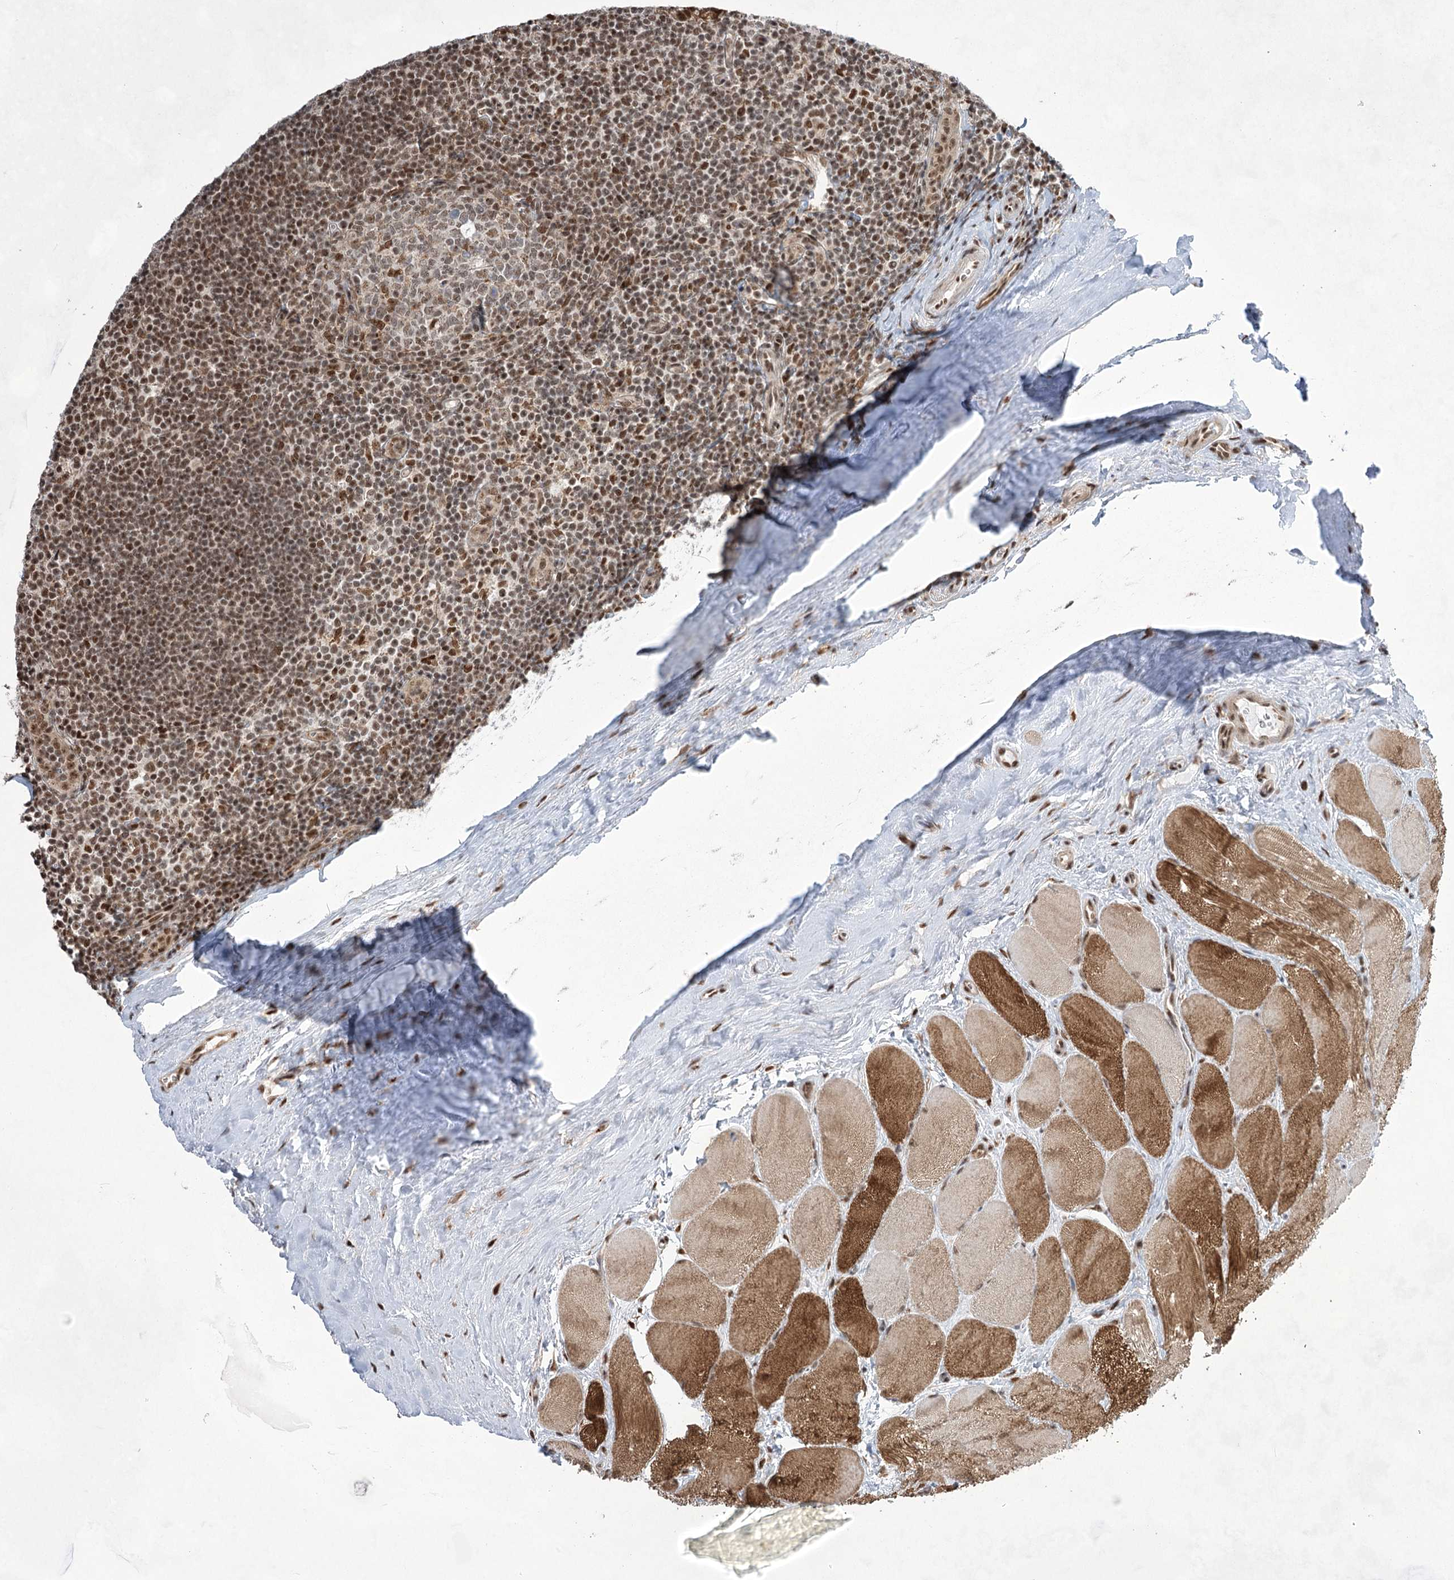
{"staining": {"intensity": "moderate", "quantity": "25%-75%", "location": "nuclear"}, "tissue": "tonsil", "cell_type": "Germinal center cells", "image_type": "normal", "snomed": [{"axis": "morphology", "description": "Normal tissue, NOS"}, {"axis": "topography", "description": "Tonsil"}], "caption": "Protein analysis of benign tonsil displays moderate nuclear expression in about 25%-75% of germinal center cells.", "gene": "ZCCHC8", "patient": {"sex": "male", "age": 27}}